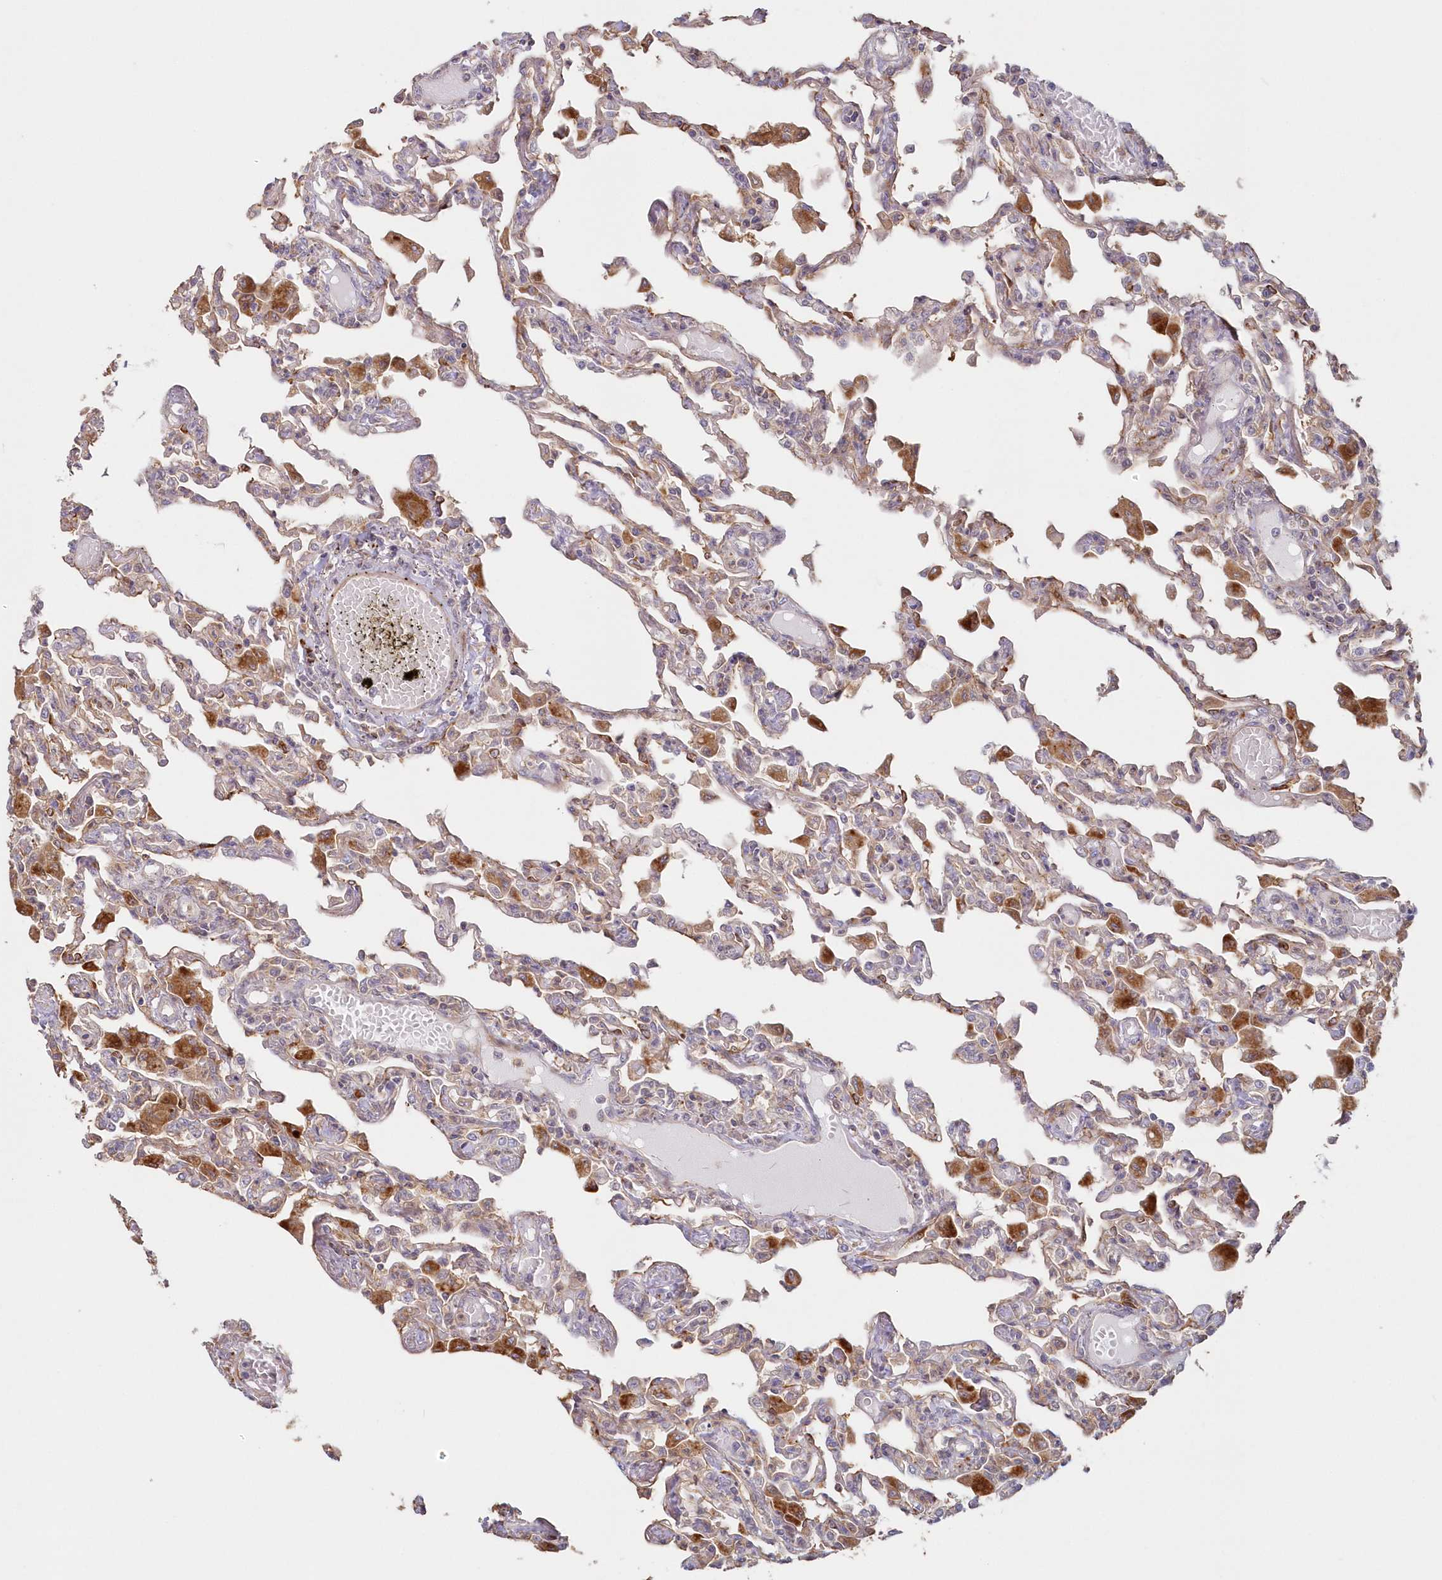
{"staining": {"intensity": "moderate", "quantity": "<25%", "location": "cytoplasmic/membranous"}, "tissue": "lung", "cell_type": "Alveolar cells", "image_type": "normal", "snomed": [{"axis": "morphology", "description": "Normal tissue, NOS"}, {"axis": "topography", "description": "Bronchus"}, {"axis": "topography", "description": "Lung"}], "caption": "DAB (3,3'-diaminobenzidine) immunohistochemical staining of unremarkable lung exhibits moderate cytoplasmic/membranous protein expression in about <25% of alveolar cells. The protein of interest is stained brown, and the nuclei are stained in blue (DAB IHC with brightfield microscopy, high magnification).", "gene": "GBE1", "patient": {"sex": "female", "age": 49}}